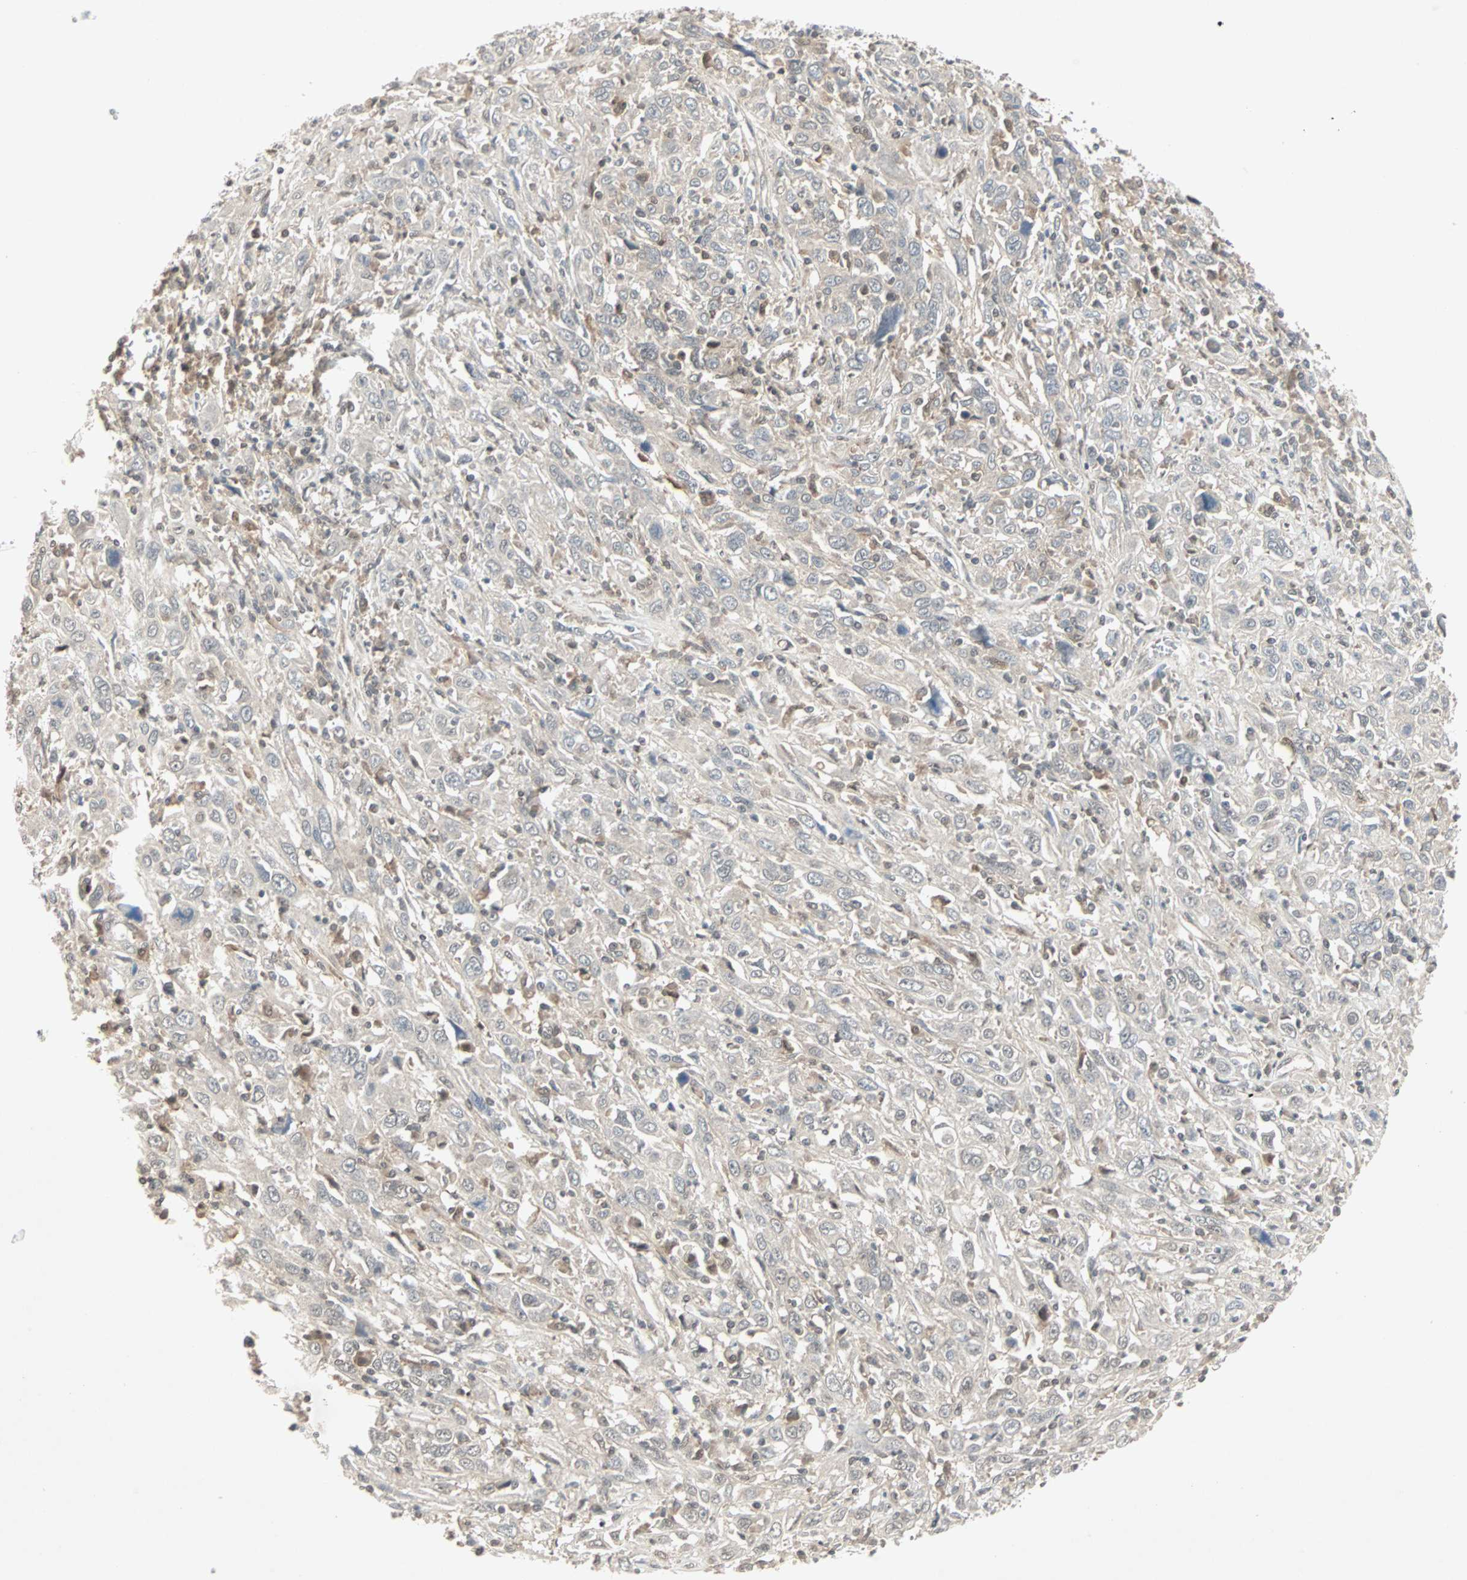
{"staining": {"intensity": "negative", "quantity": "none", "location": "none"}, "tissue": "cervical cancer", "cell_type": "Tumor cells", "image_type": "cancer", "snomed": [{"axis": "morphology", "description": "Squamous cell carcinoma, NOS"}, {"axis": "topography", "description": "Cervix"}], "caption": "There is no significant staining in tumor cells of cervical cancer (squamous cell carcinoma).", "gene": "PTPA", "patient": {"sex": "female", "age": 46}}